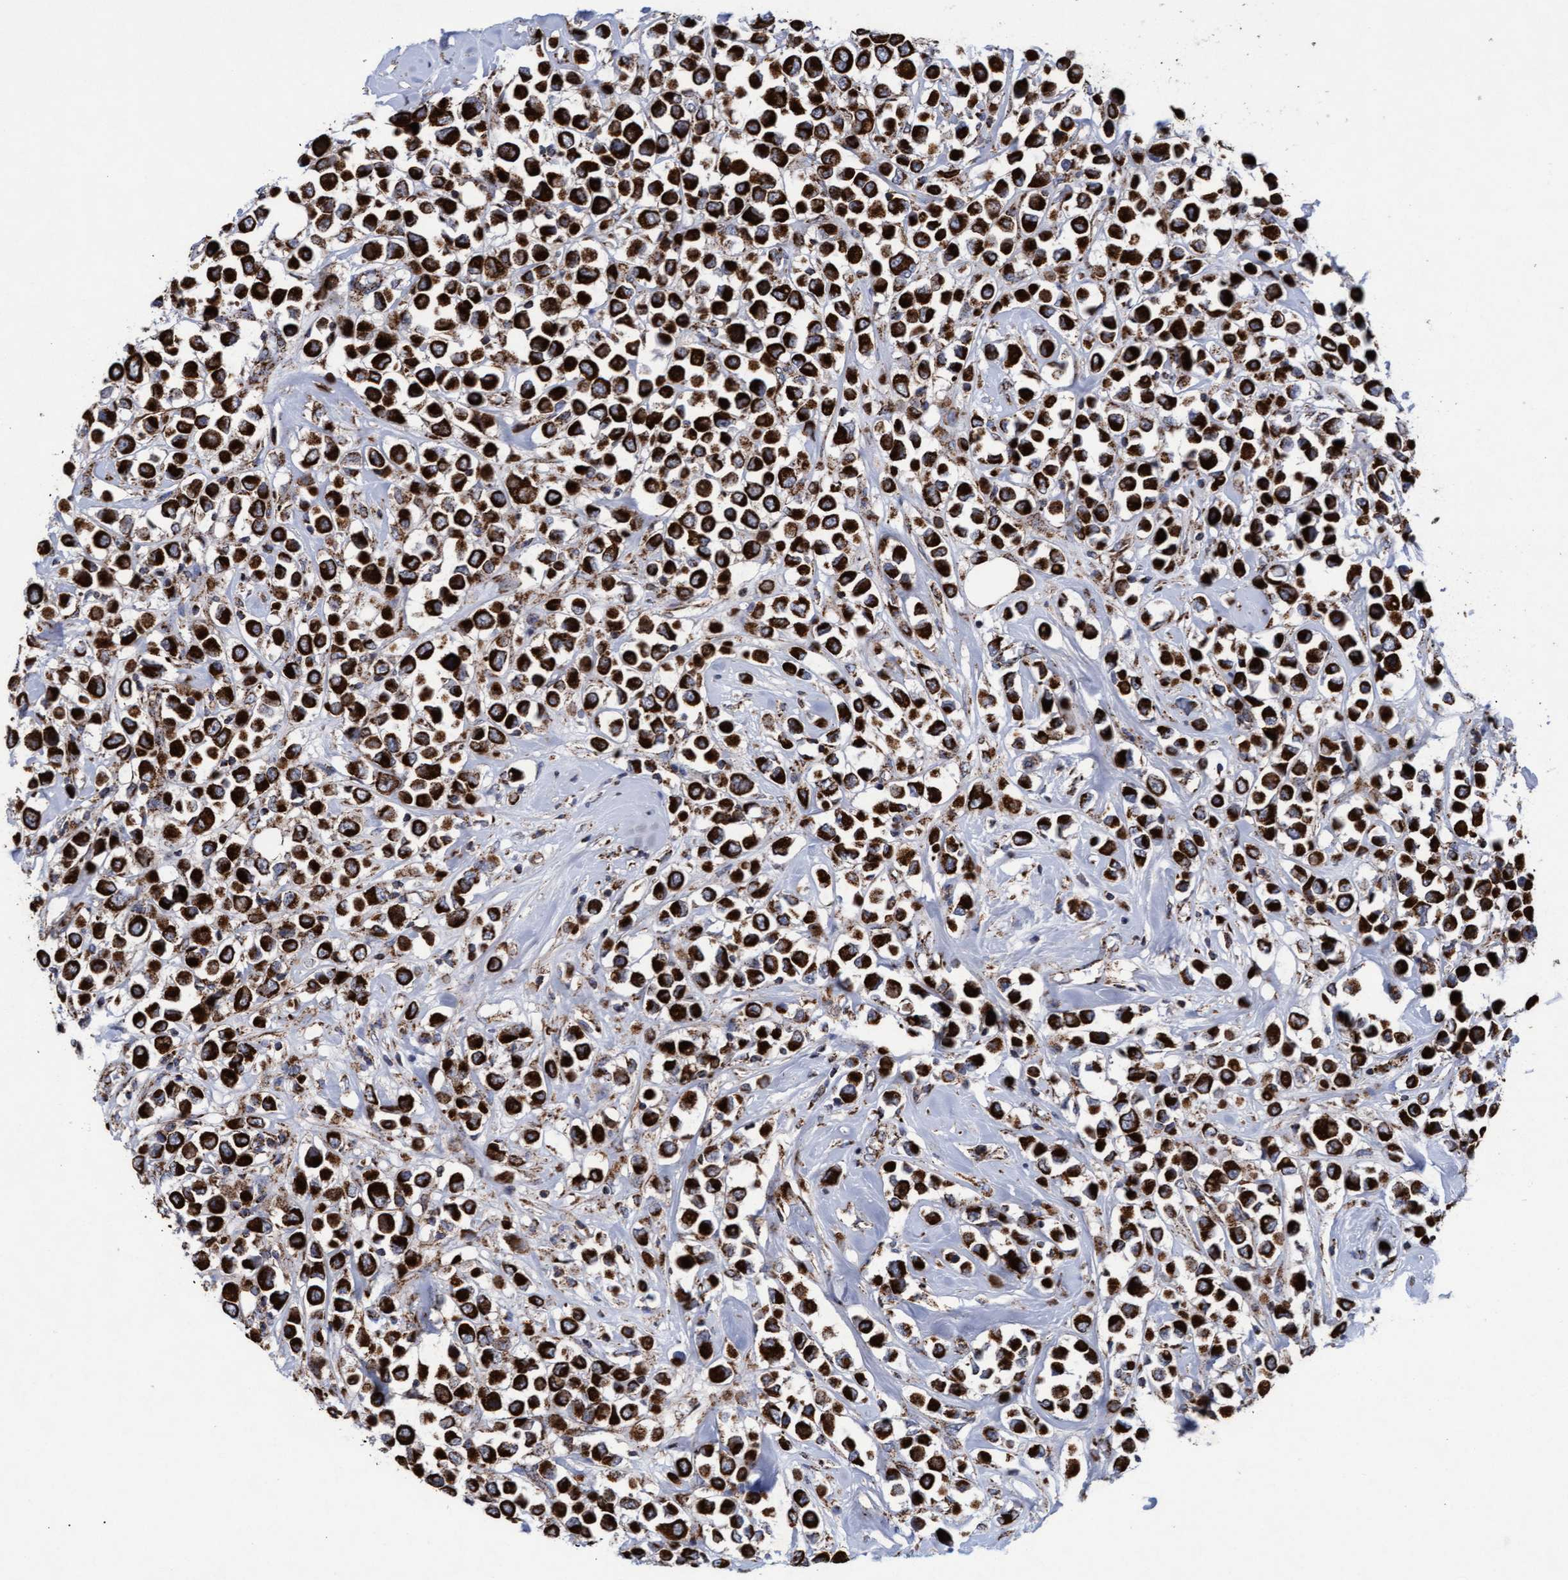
{"staining": {"intensity": "strong", "quantity": ">75%", "location": "cytoplasmic/membranous"}, "tissue": "breast cancer", "cell_type": "Tumor cells", "image_type": "cancer", "snomed": [{"axis": "morphology", "description": "Duct carcinoma"}, {"axis": "topography", "description": "Breast"}], "caption": "Protein expression by immunohistochemistry shows strong cytoplasmic/membranous staining in about >75% of tumor cells in breast cancer (infiltrating ductal carcinoma). (IHC, brightfield microscopy, high magnification).", "gene": "MRPL38", "patient": {"sex": "female", "age": 61}}